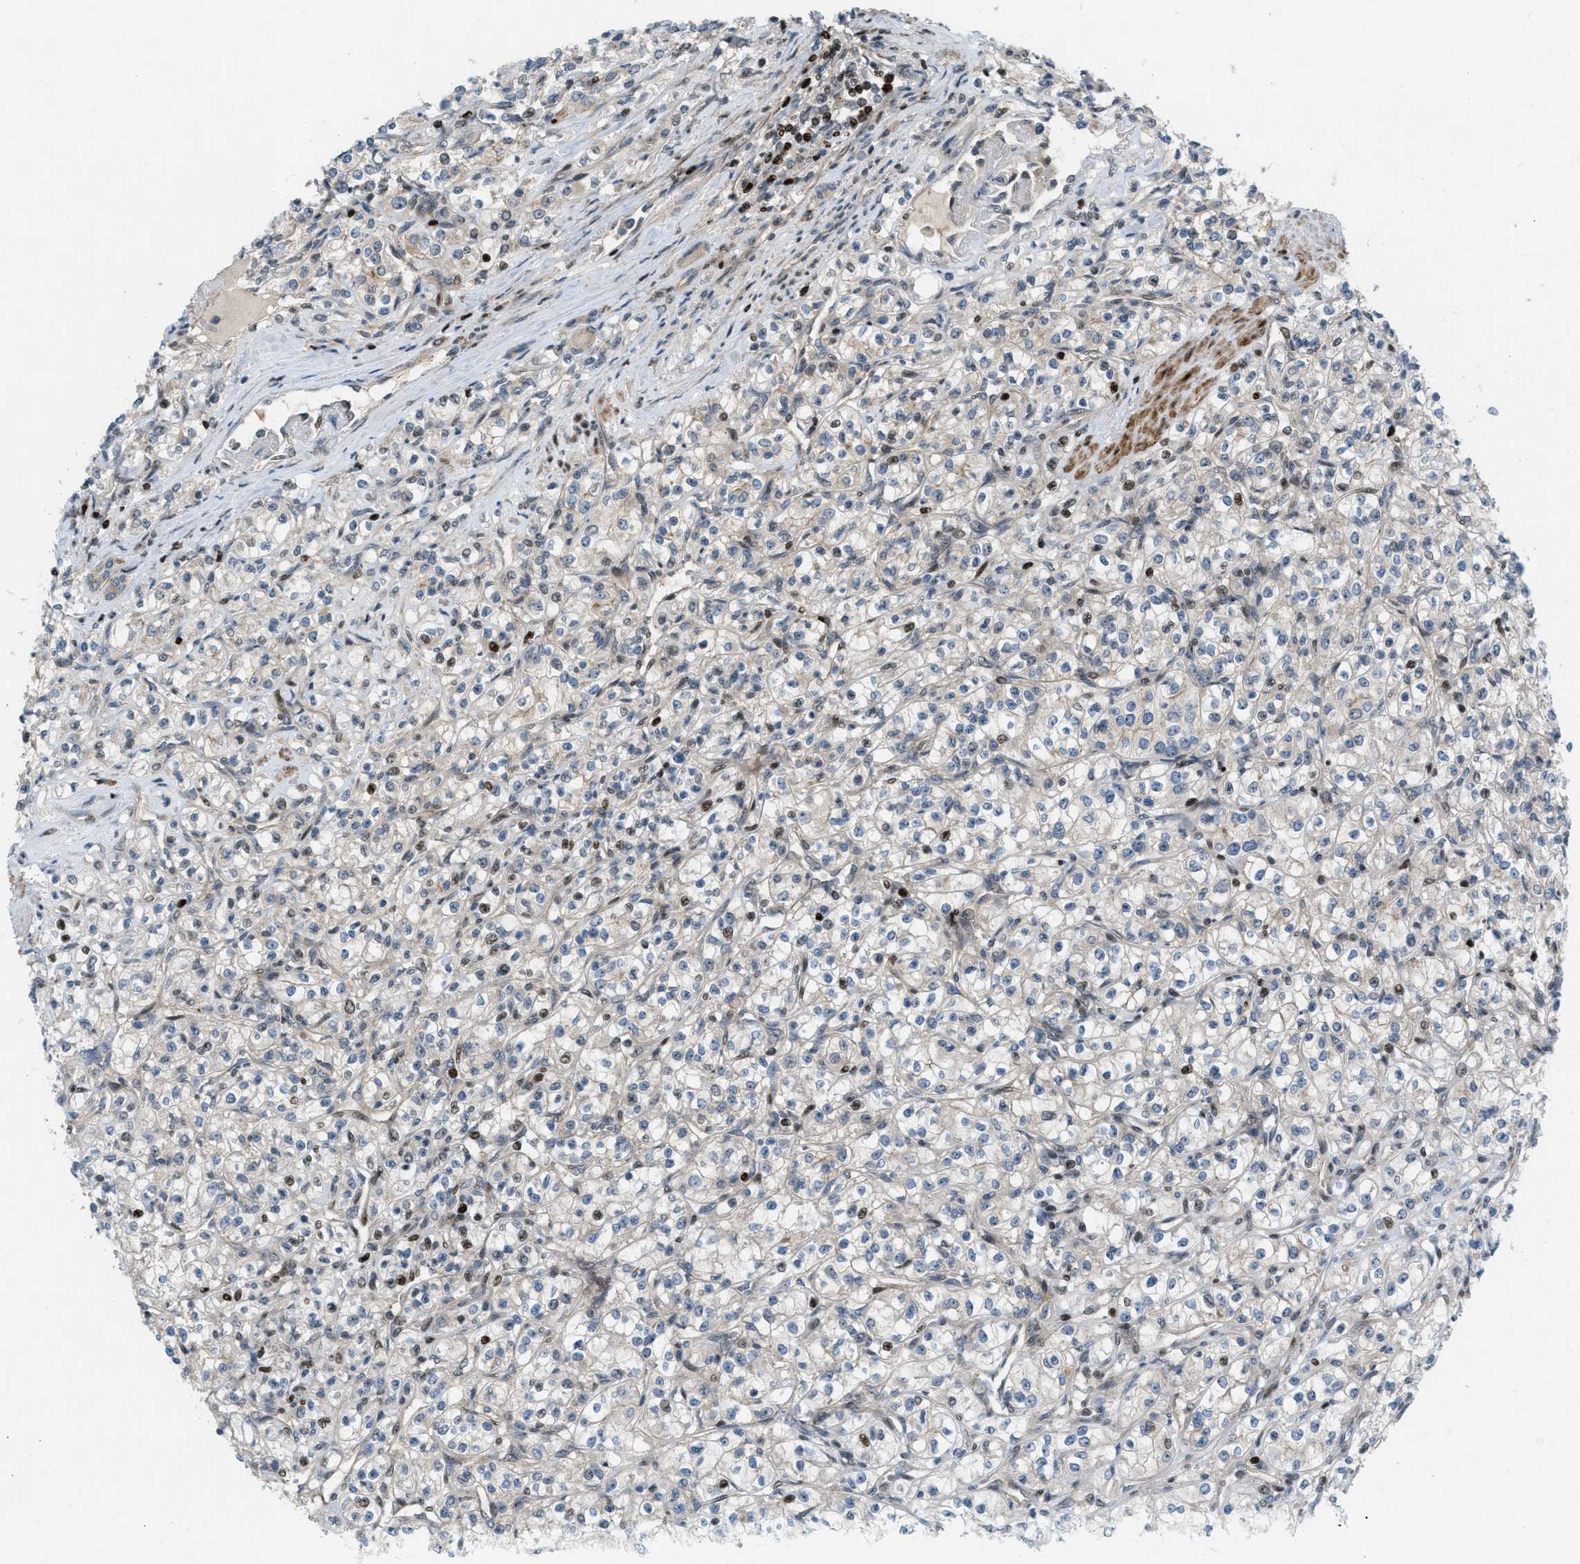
{"staining": {"intensity": "negative", "quantity": "none", "location": "none"}, "tissue": "renal cancer", "cell_type": "Tumor cells", "image_type": "cancer", "snomed": [{"axis": "morphology", "description": "Adenocarcinoma, NOS"}, {"axis": "topography", "description": "Kidney"}], "caption": "High magnification brightfield microscopy of adenocarcinoma (renal) stained with DAB (brown) and counterstained with hematoxylin (blue): tumor cells show no significant expression.", "gene": "ZNF276", "patient": {"sex": "male", "age": 77}}